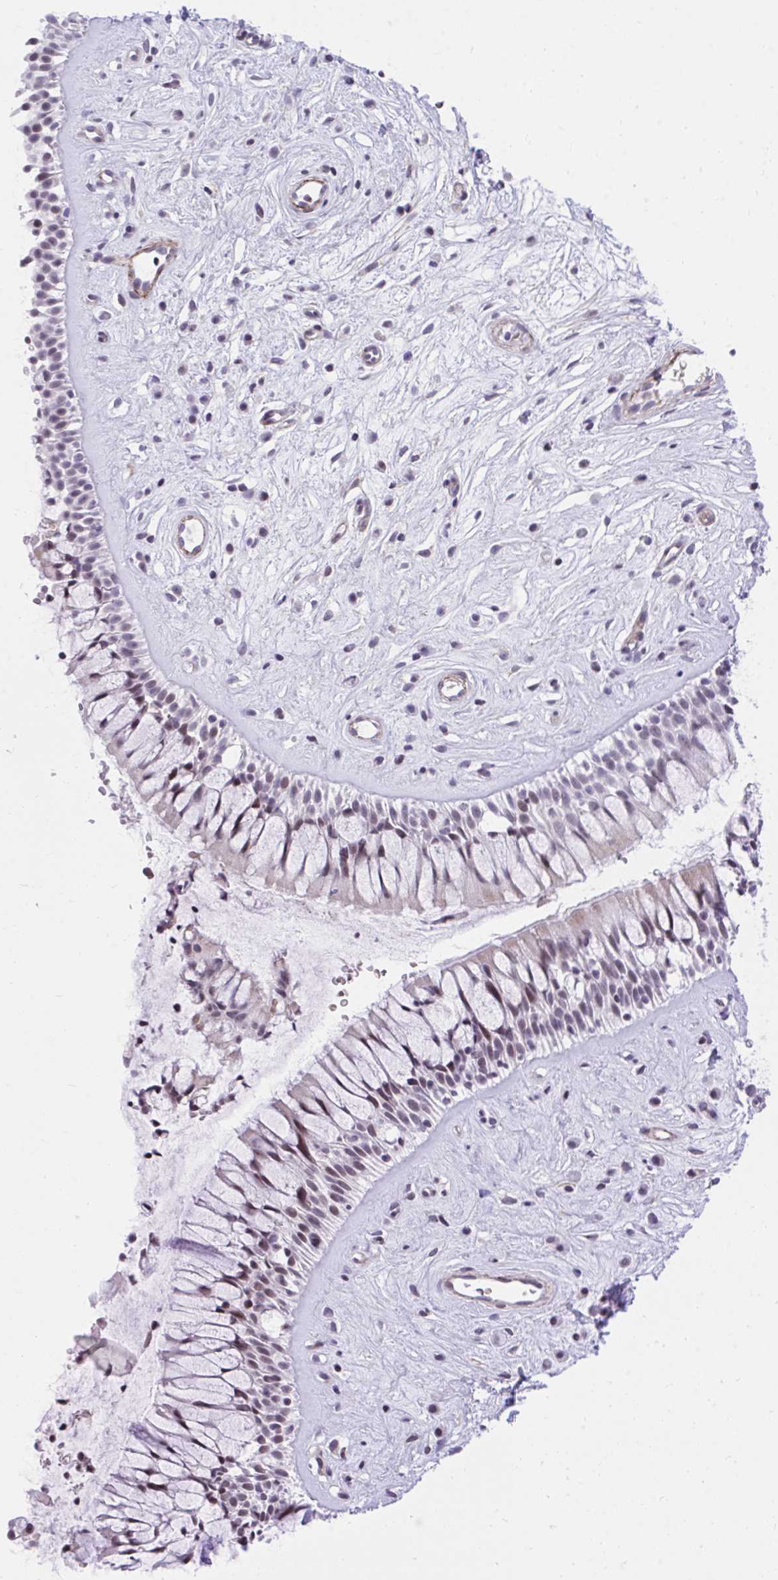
{"staining": {"intensity": "moderate", "quantity": "25%-75%", "location": "nuclear"}, "tissue": "nasopharynx", "cell_type": "Respiratory epithelial cells", "image_type": "normal", "snomed": [{"axis": "morphology", "description": "Normal tissue, NOS"}, {"axis": "topography", "description": "Nasopharynx"}], "caption": "Protein staining reveals moderate nuclear staining in approximately 25%-75% of respiratory epithelial cells in benign nasopharynx. (Stains: DAB in brown, nuclei in blue, Microscopy: brightfield microscopy at high magnification).", "gene": "KCNN4", "patient": {"sex": "male", "age": 32}}